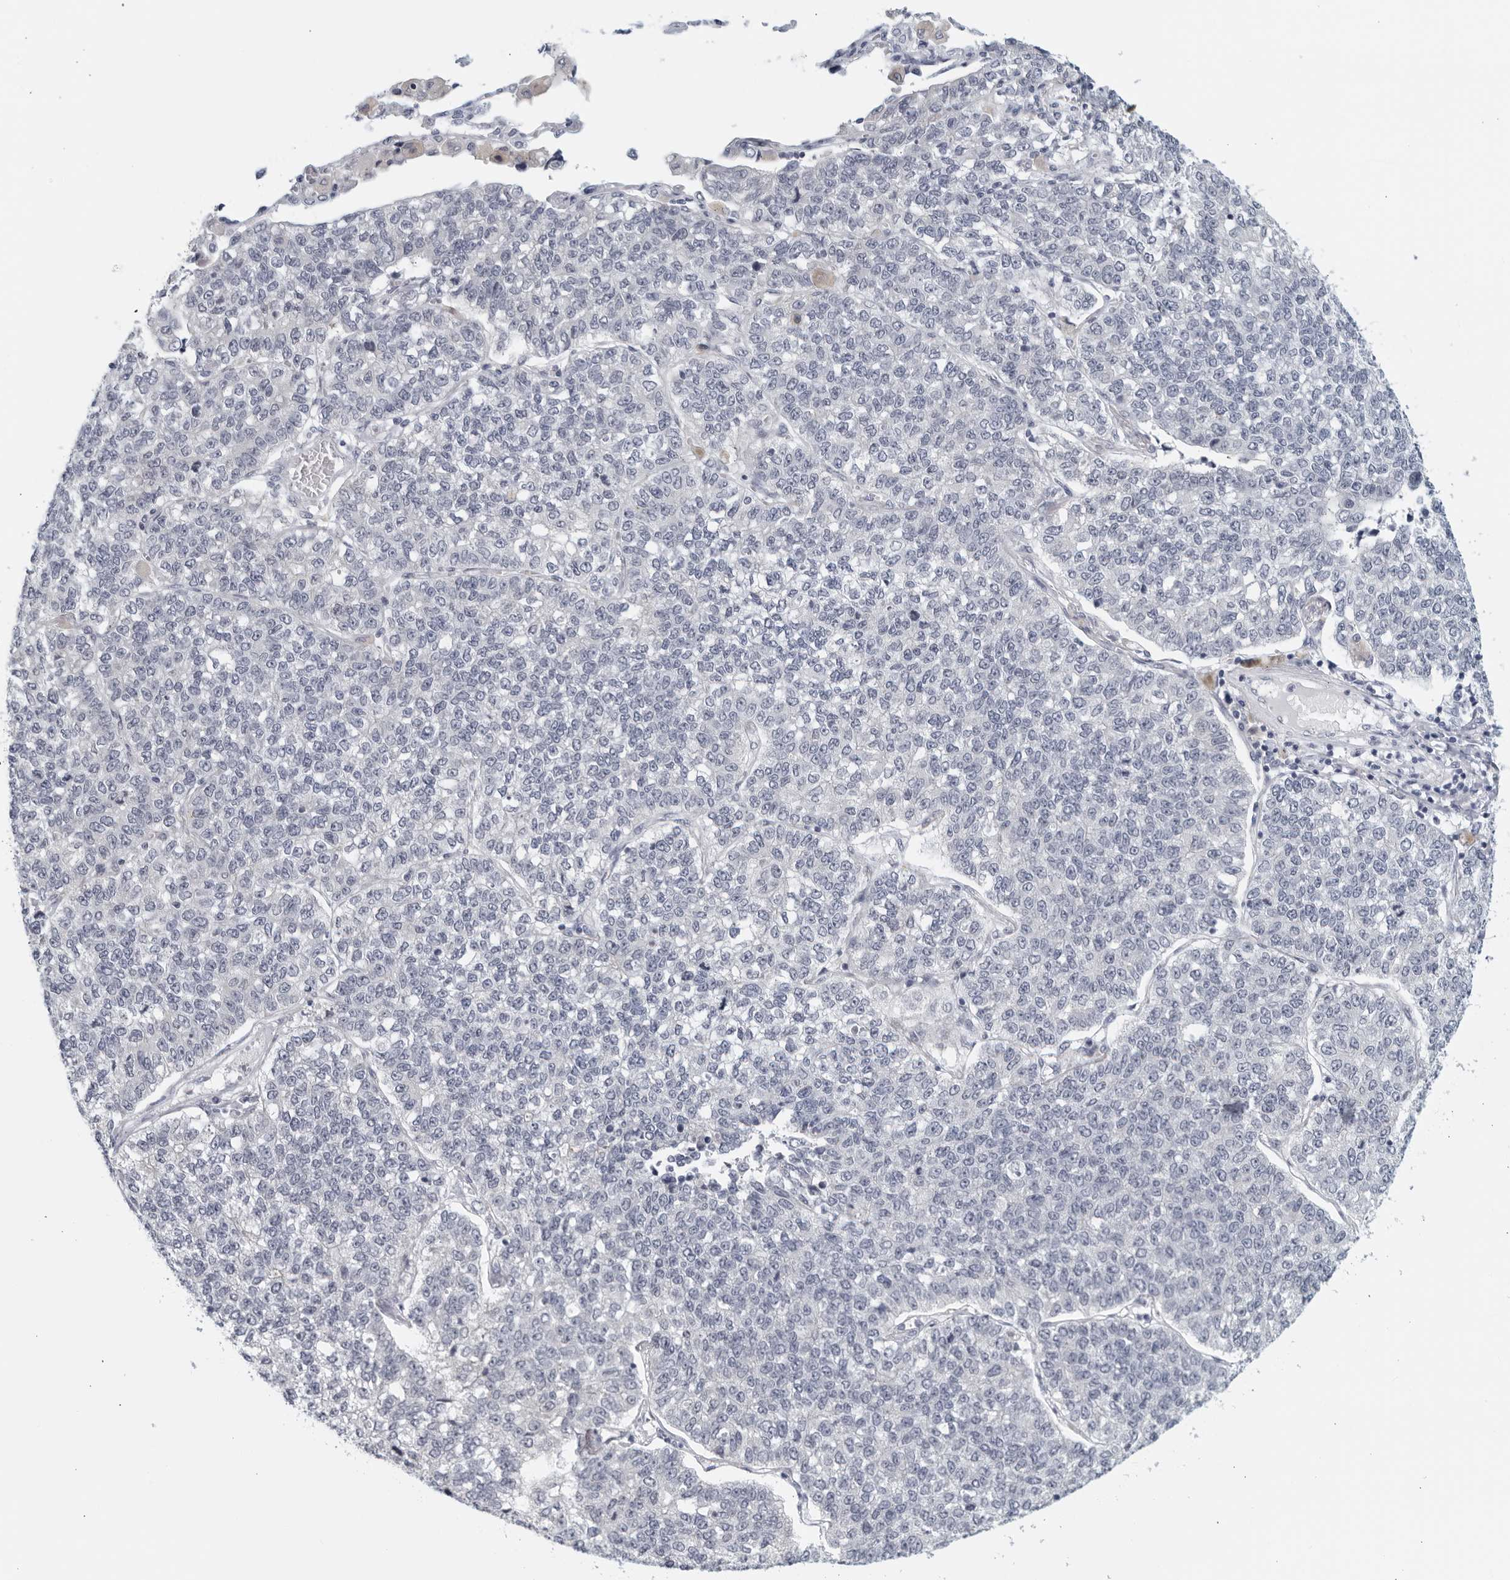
{"staining": {"intensity": "negative", "quantity": "none", "location": "none"}, "tissue": "lung cancer", "cell_type": "Tumor cells", "image_type": "cancer", "snomed": [{"axis": "morphology", "description": "Adenocarcinoma, NOS"}, {"axis": "topography", "description": "Lung"}], "caption": "Micrograph shows no protein positivity in tumor cells of lung cancer (adenocarcinoma) tissue. (DAB immunohistochemistry (IHC) visualized using brightfield microscopy, high magnification).", "gene": "MATN1", "patient": {"sex": "male", "age": 49}}